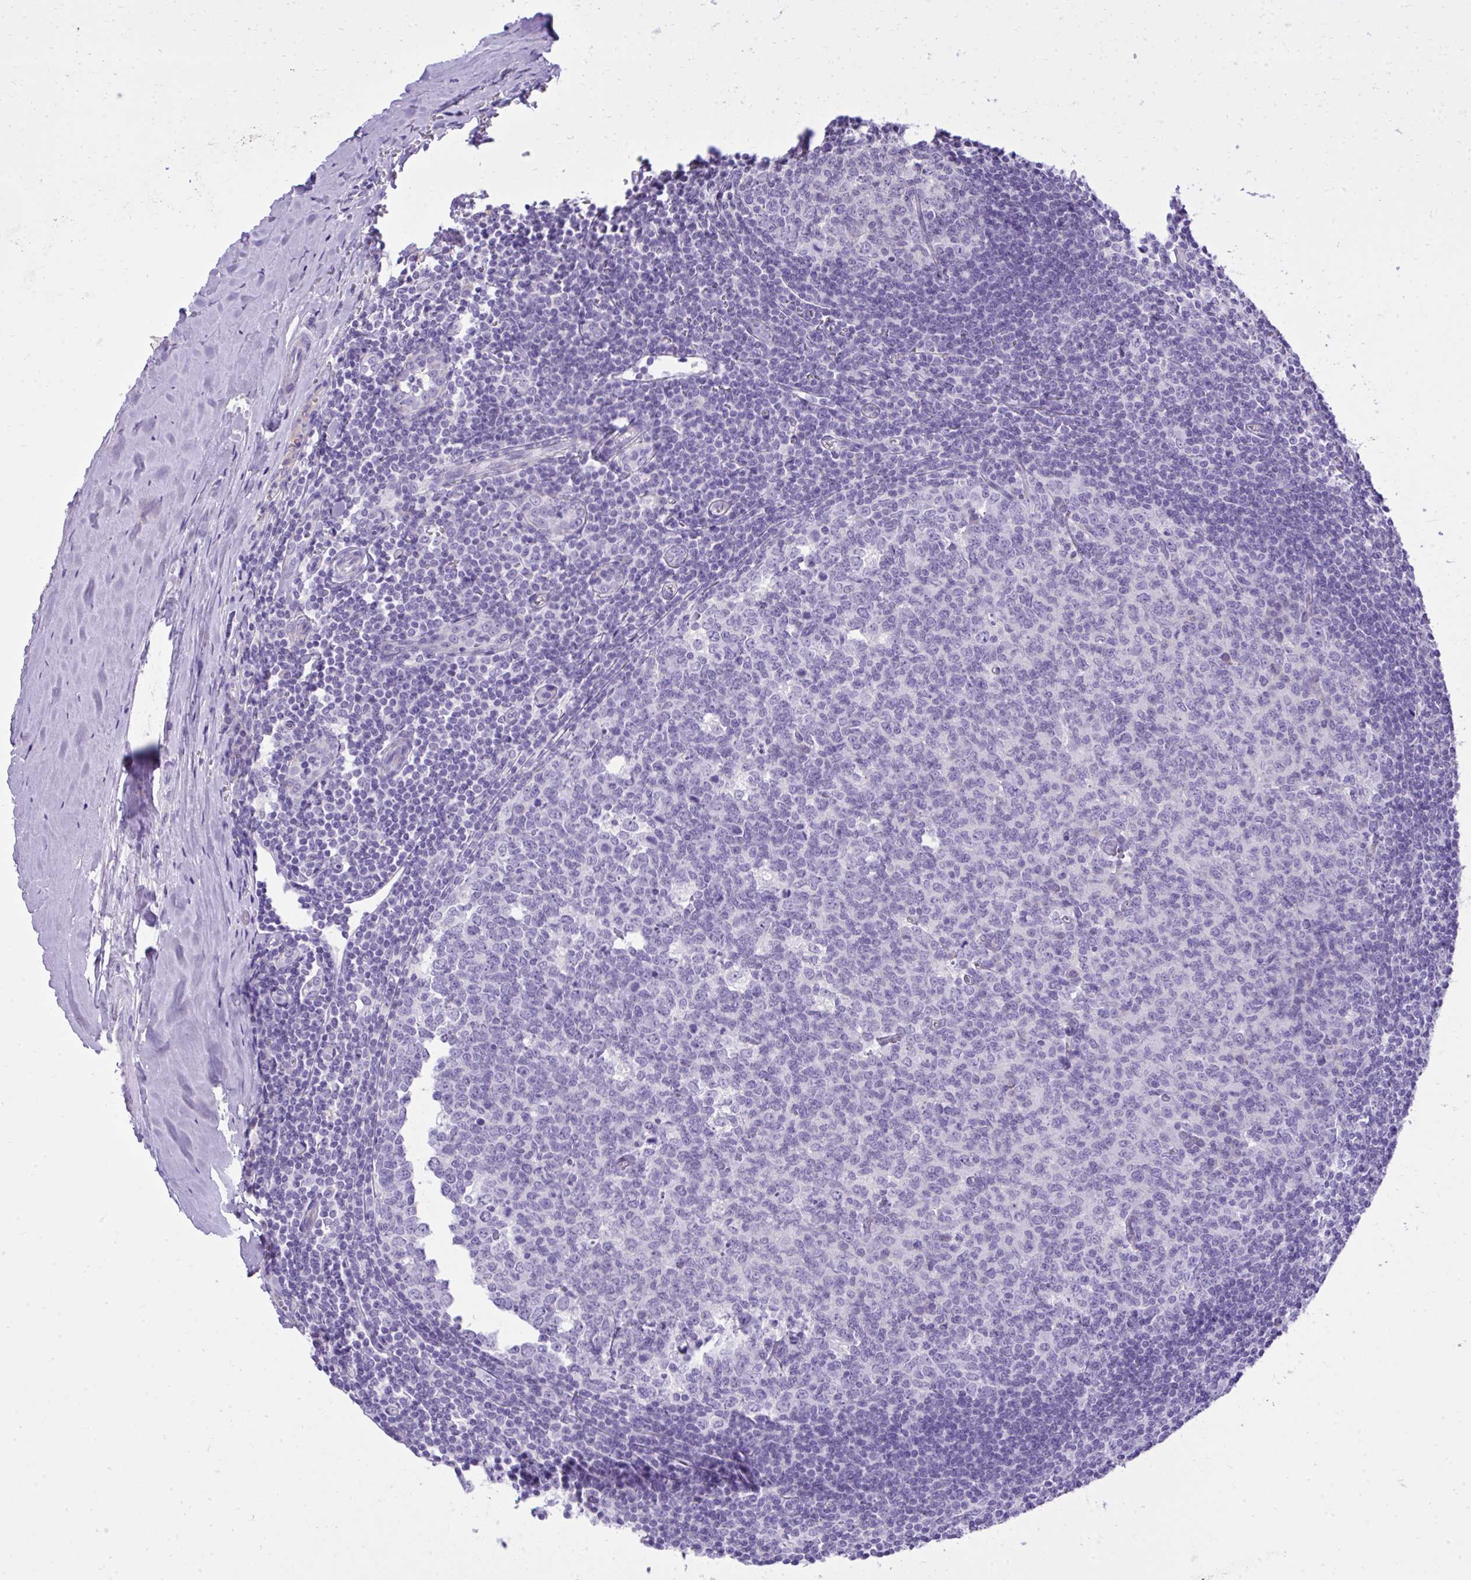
{"staining": {"intensity": "negative", "quantity": "none", "location": "none"}, "tissue": "tonsil", "cell_type": "Germinal center cells", "image_type": "normal", "snomed": [{"axis": "morphology", "description": "Normal tissue, NOS"}, {"axis": "topography", "description": "Tonsil"}], "caption": "High power microscopy image of an IHC micrograph of unremarkable tonsil, revealing no significant expression in germinal center cells.", "gene": "ST6GALNAC3", "patient": {"sex": "male", "age": 27}}